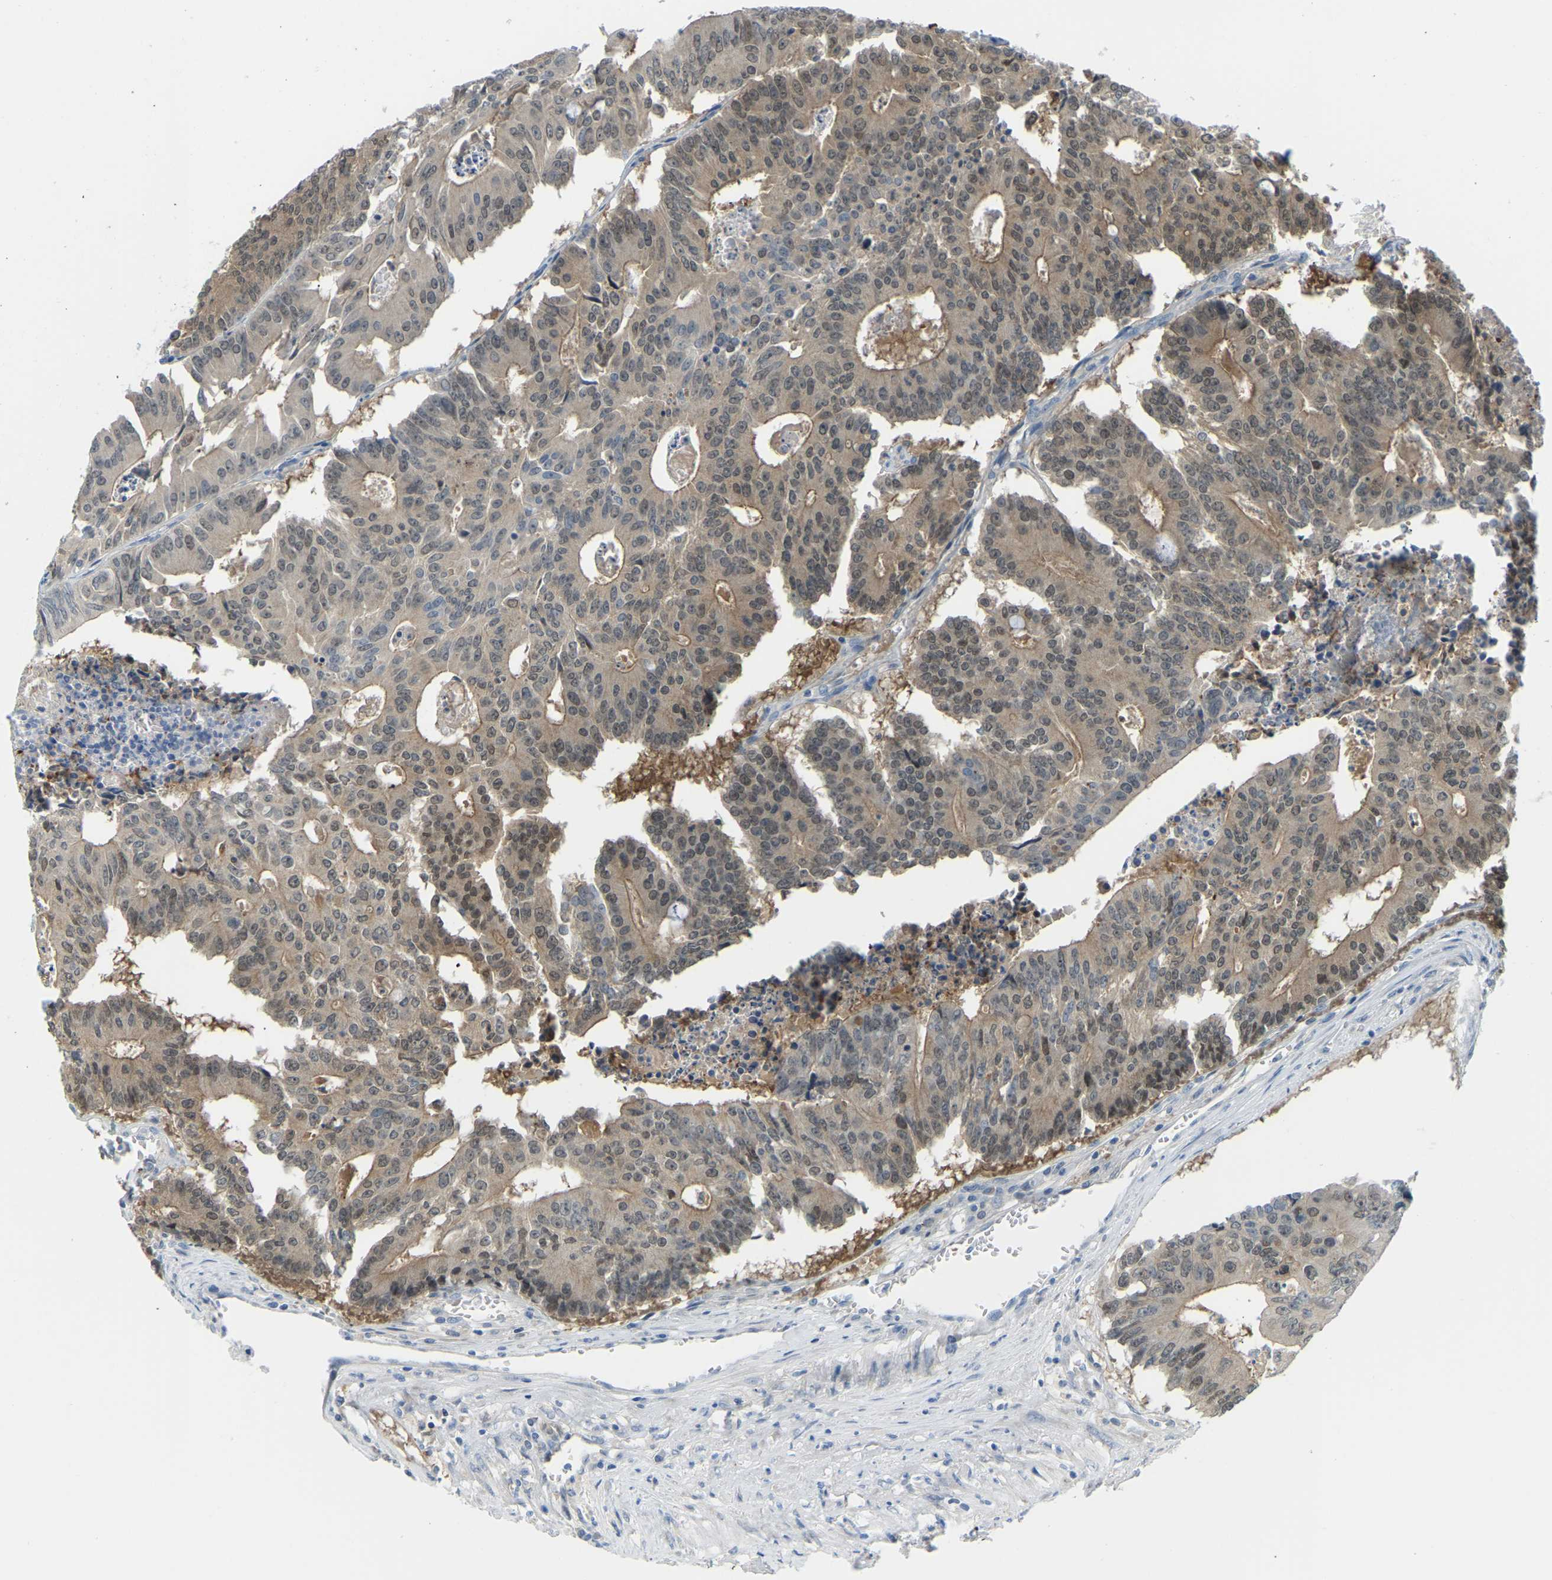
{"staining": {"intensity": "weak", "quantity": ">75%", "location": "cytoplasmic/membranous,nuclear"}, "tissue": "colorectal cancer", "cell_type": "Tumor cells", "image_type": "cancer", "snomed": [{"axis": "morphology", "description": "Adenocarcinoma, NOS"}, {"axis": "topography", "description": "Colon"}], "caption": "An image of human colorectal cancer stained for a protein reveals weak cytoplasmic/membranous and nuclear brown staining in tumor cells. The staining is performed using DAB brown chromogen to label protein expression. The nuclei are counter-stained blue using hematoxylin.", "gene": "NME8", "patient": {"sex": "male", "age": 87}}